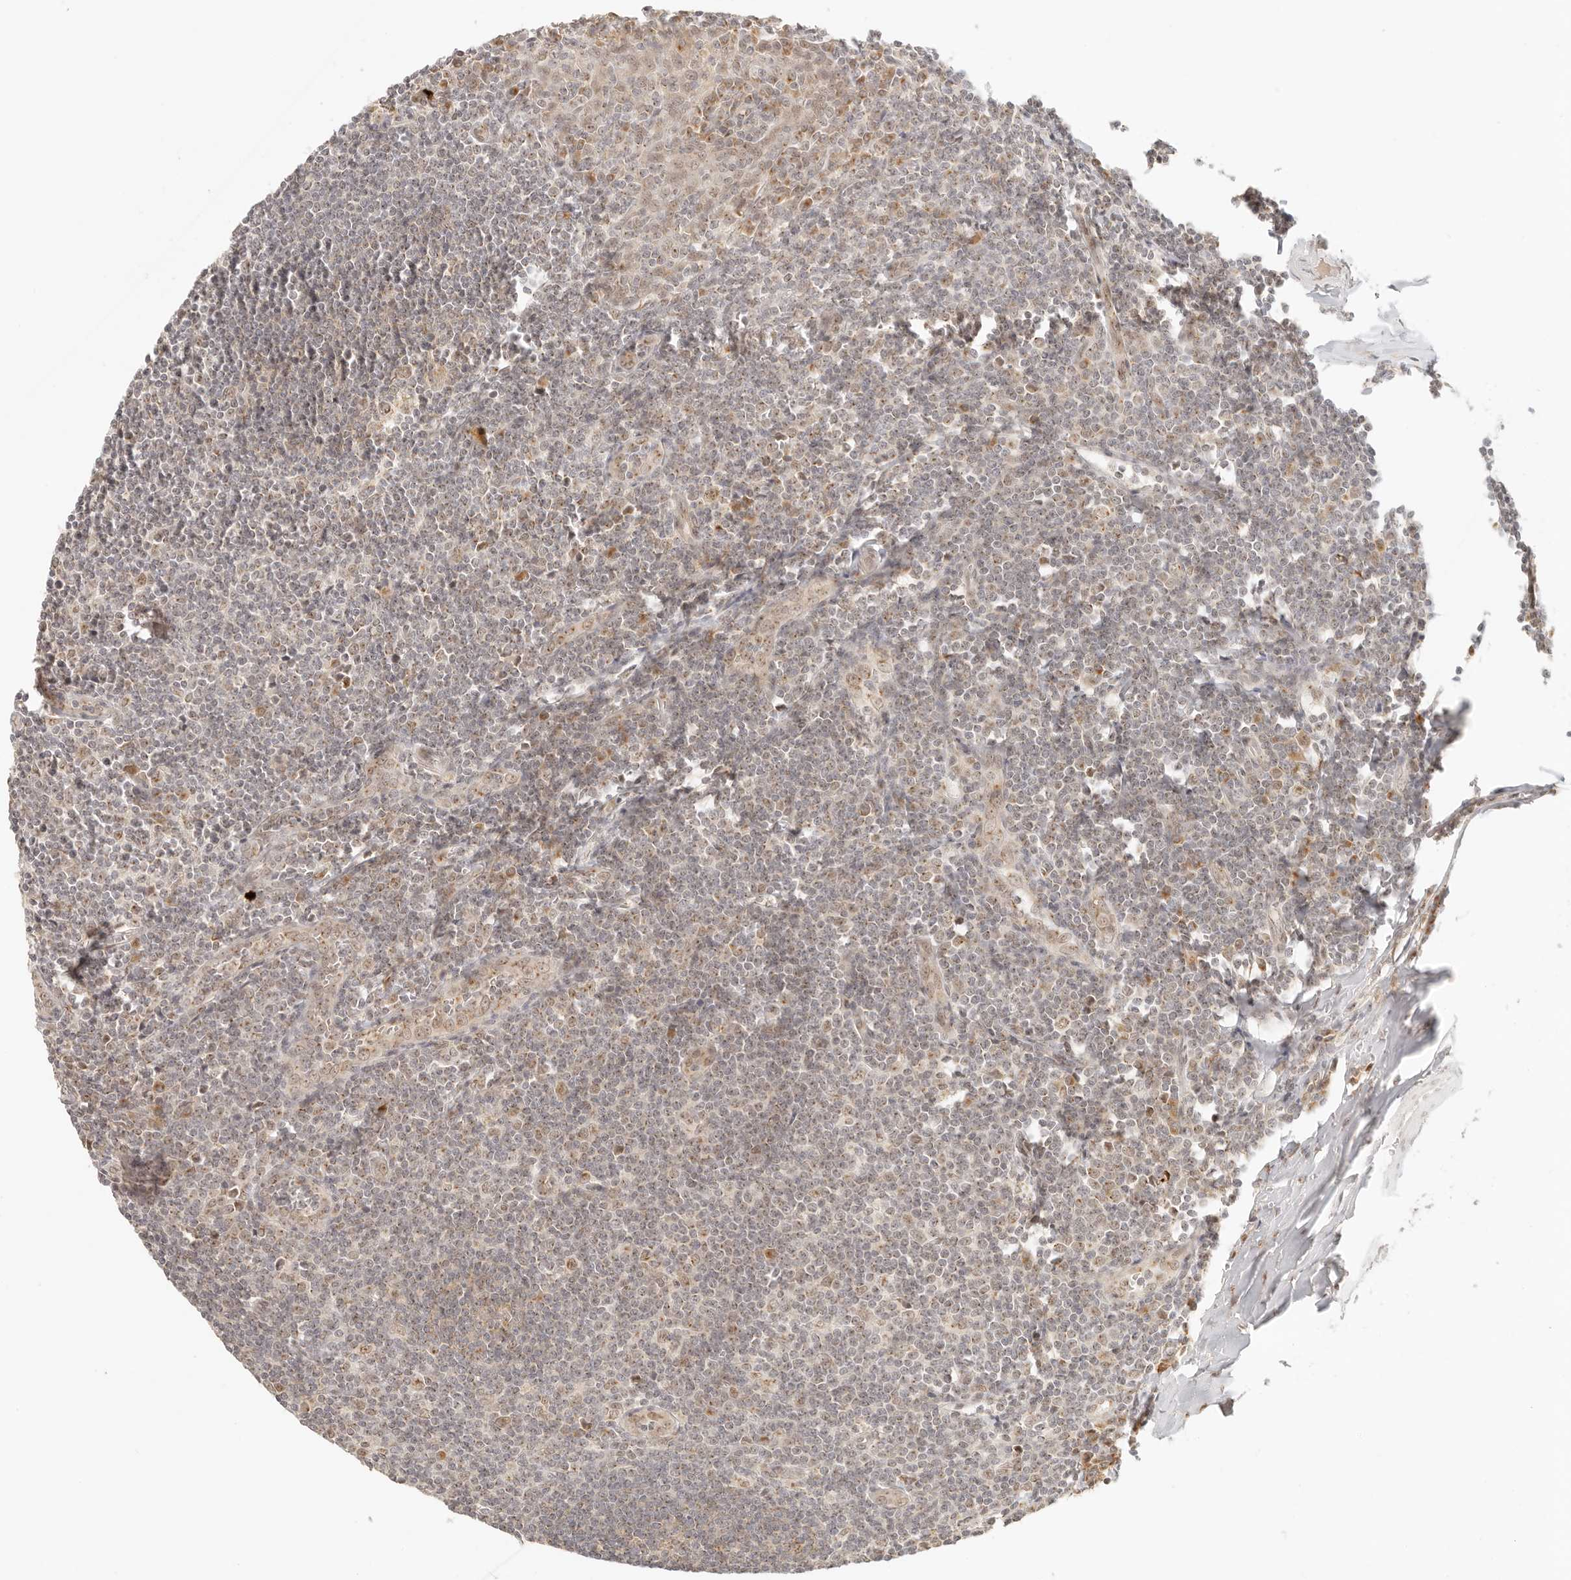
{"staining": {"intensity": "moderate", "quantity": "25%-75%", "location": "cytoplasmic/membranous,nuclear"}, "tissue": "tonsil", "cell_type": "Germinal center cells", "image_type": "normal", "snomed": [{"axis": "morphology", "description": "Normal tissue, NOS"}, {"axis": "topography", "description": "Tonsil"}], "caption": "DAB immunohistochemical staining of unremarkable tonsil shows moderate cytoplasmic/membranous,nuclear protein staining in about 25%-75% of germinal center cells.", "gene": "INTS11", "patient": {"sex": "male", "age": 27}}